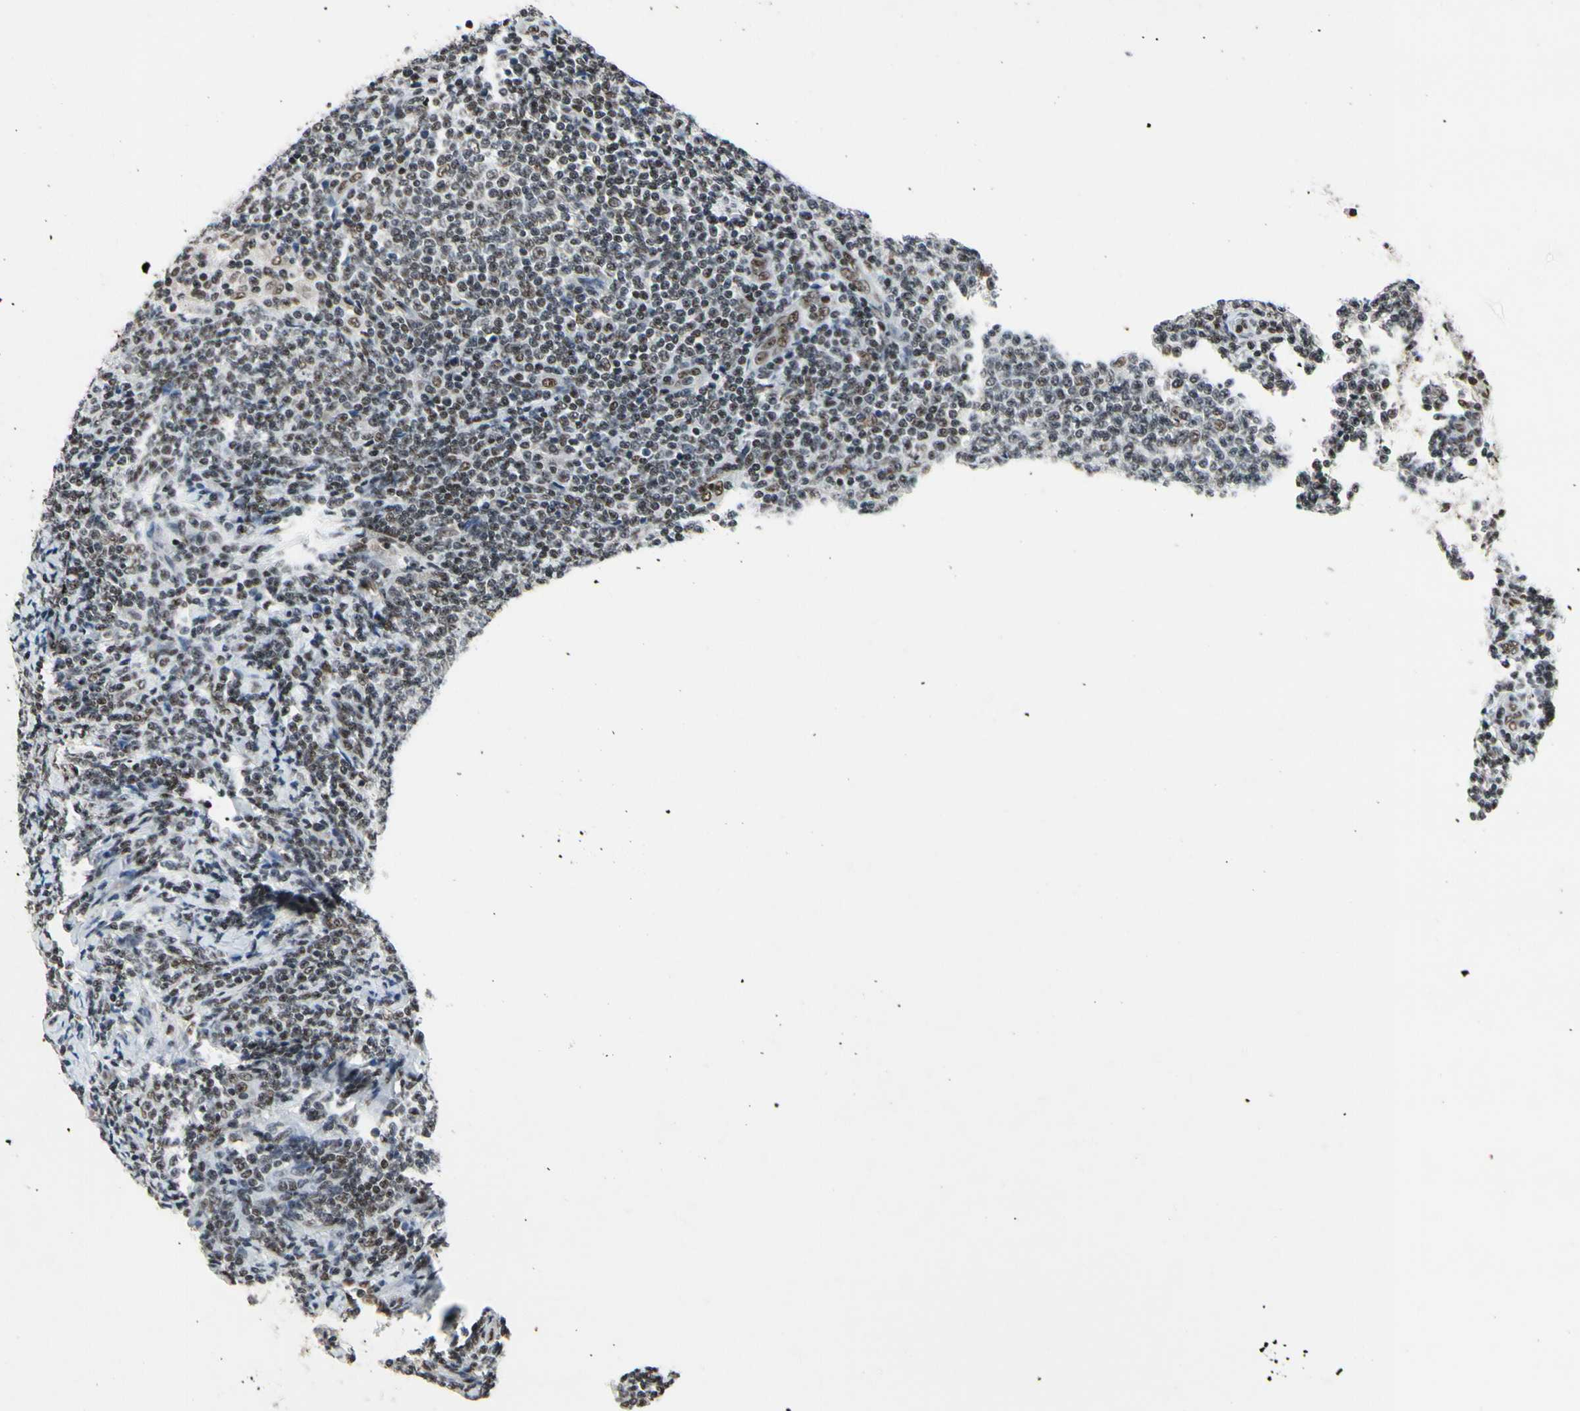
{"staining": {"intensity": "strong", "quantity": "25%-75%", "location": "nuclear"}, "tissue": "lymphoma", "cell_type": "Tumor cells", "image_type": "cancer", "snomed": [{"axis": "morphology", "description": "Malignant lymphoma, non-Hodgkin's type, Low grade"}, {"axis": "topography", "description": "Lymph node"}], "caption": "High-power microscopy captured an immunohistochemistry histopathology image of lymphoma, revealing strong nuclear positivity in about 25%-75% of tumor cells.", "gene": "RECQL", "patient": {"sex": "male", "age": 66}}